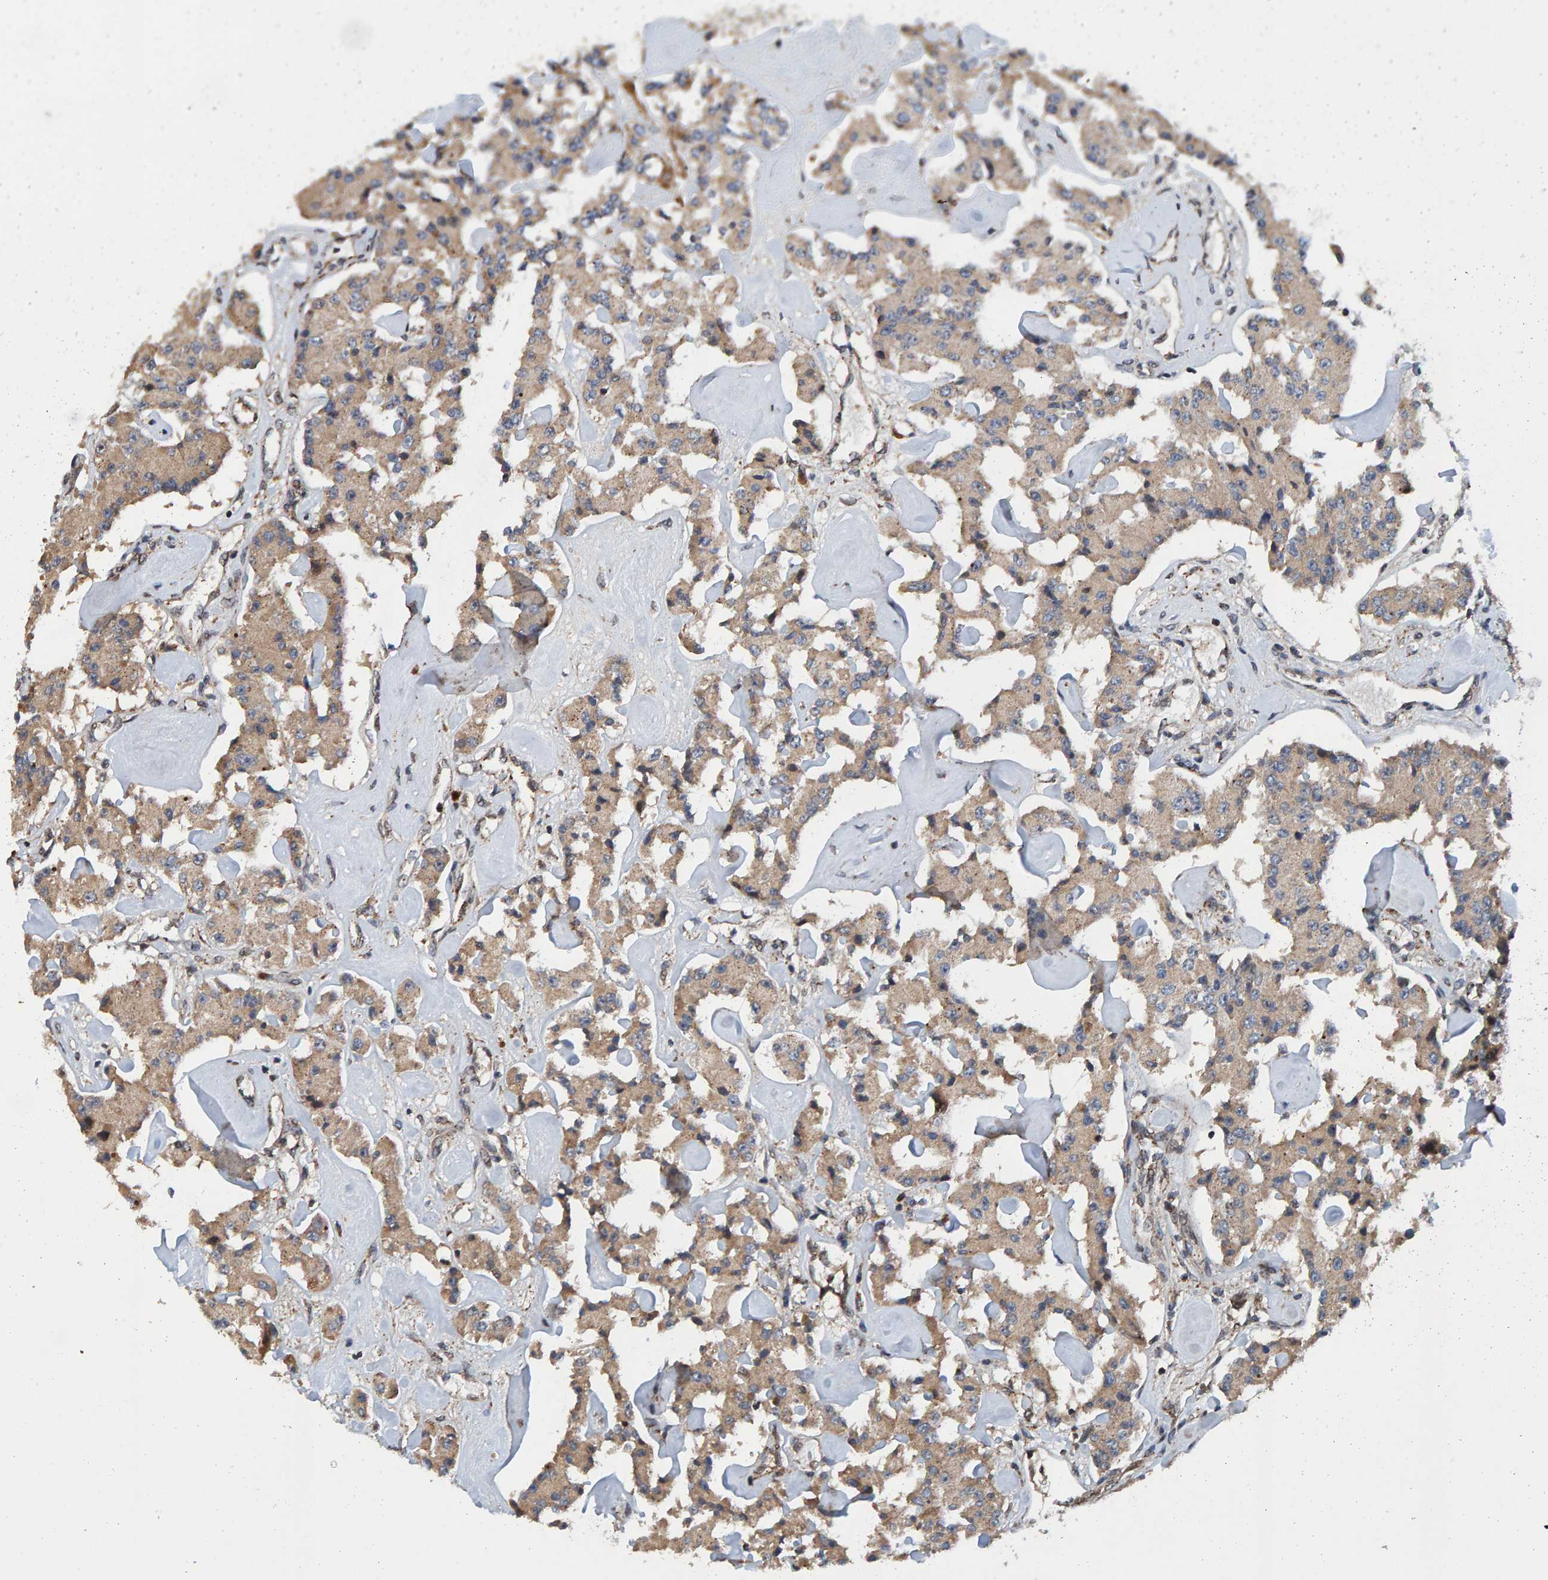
{"staining": {"intensity": "weak", "quantity": ">75%", "location": "cytoplasmic/membranous"}, "tissue": "carcinoid", "cell_type": "Tumor cells", "image_type": "cancer", "snomed": [{"axis": "morphology", "description": "Carcinoid, malignant, NOS"}, {"axis": "topography", "description": "Pancreas"}], "caption": "Malignant carcinoid stained with a protein marker demonstrates weak staining in tumor cells.", "gene": "CCDC25", "patient": {"sex": "male", "age": 41}}